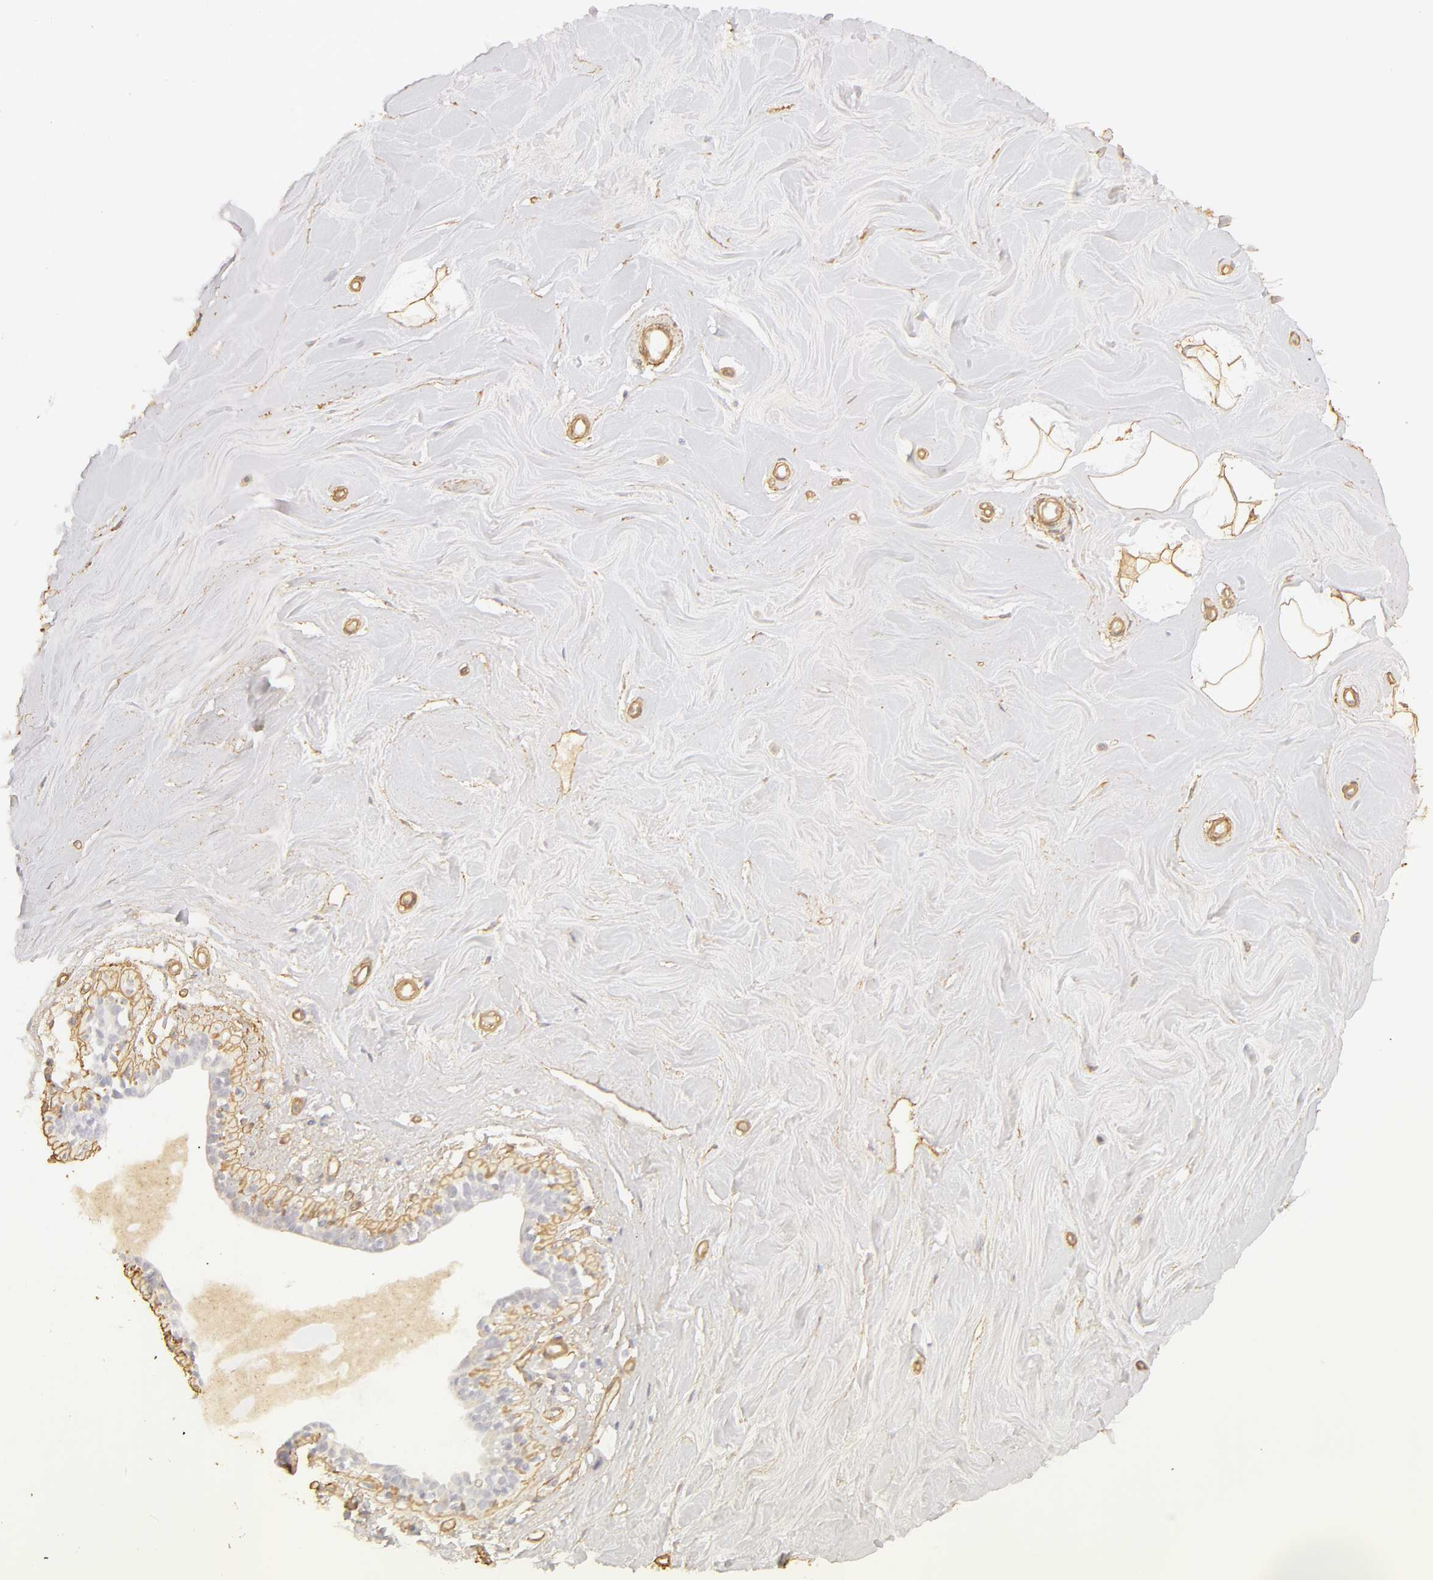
{"staining": {"intensity": "moderate", "quantity": ">75%", "location": "cytoplasmic/membranous"}, "tissue": "adipose tissue", "cell_type": "Adipocytes", "image_type": "normal", "snomed": [{"axis": "morphology", "description": "Normal tissue, NOS"}, {"axis": "topography", "description": "Breast"}], "caption": "Protein expression analysis of unremarkable human adipose tissue reveals moderate cytoplasmic/membranous expression in approximately >75% of adipocytes. (brown staining indicates protein expression, while blue staining denotes nuclei).", "gene": "COL4A1", "patient": {"sex": "female", "age": 44}}